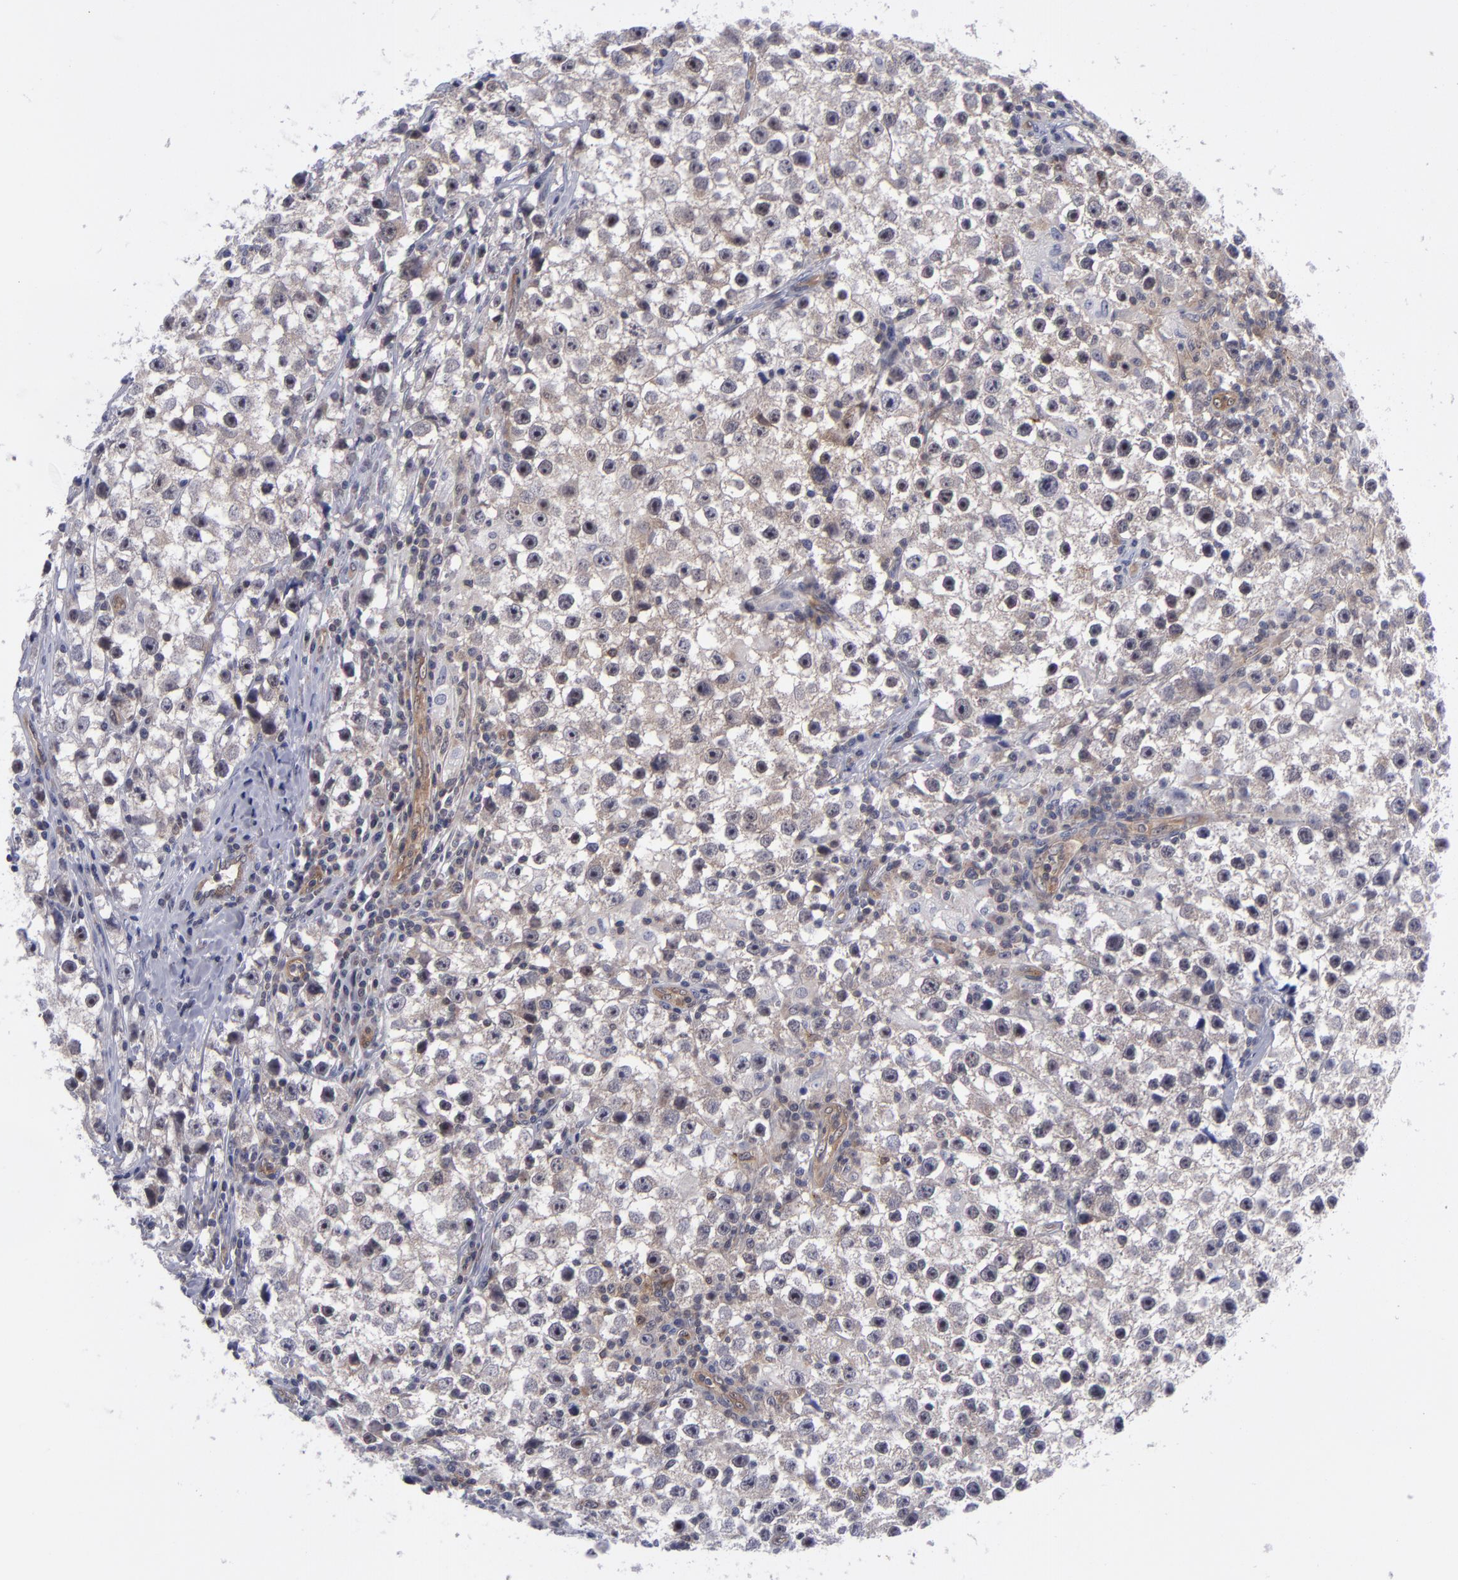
{"staining": {"intensity": "negative", "quantity": "none", "location": "none"}, "tissue": "testis cancer", "cell_type": "Tumor cells", "image_type": "cancer", "snomed": [{"axis": "morphology", "description": "Seminoma, NOS"}, {"axis": "topography", "description": "Testis"}], "caption": "High magnification brightfield microscopy of testis seminoma stained with DAB (3,3'-diaminobenzidine) (brown) and counterstained with hematoxylin (blue): tumor cells show no significant positivity.", "gene": "BCL10", "patient": {"sex": "male", "age": 35}}